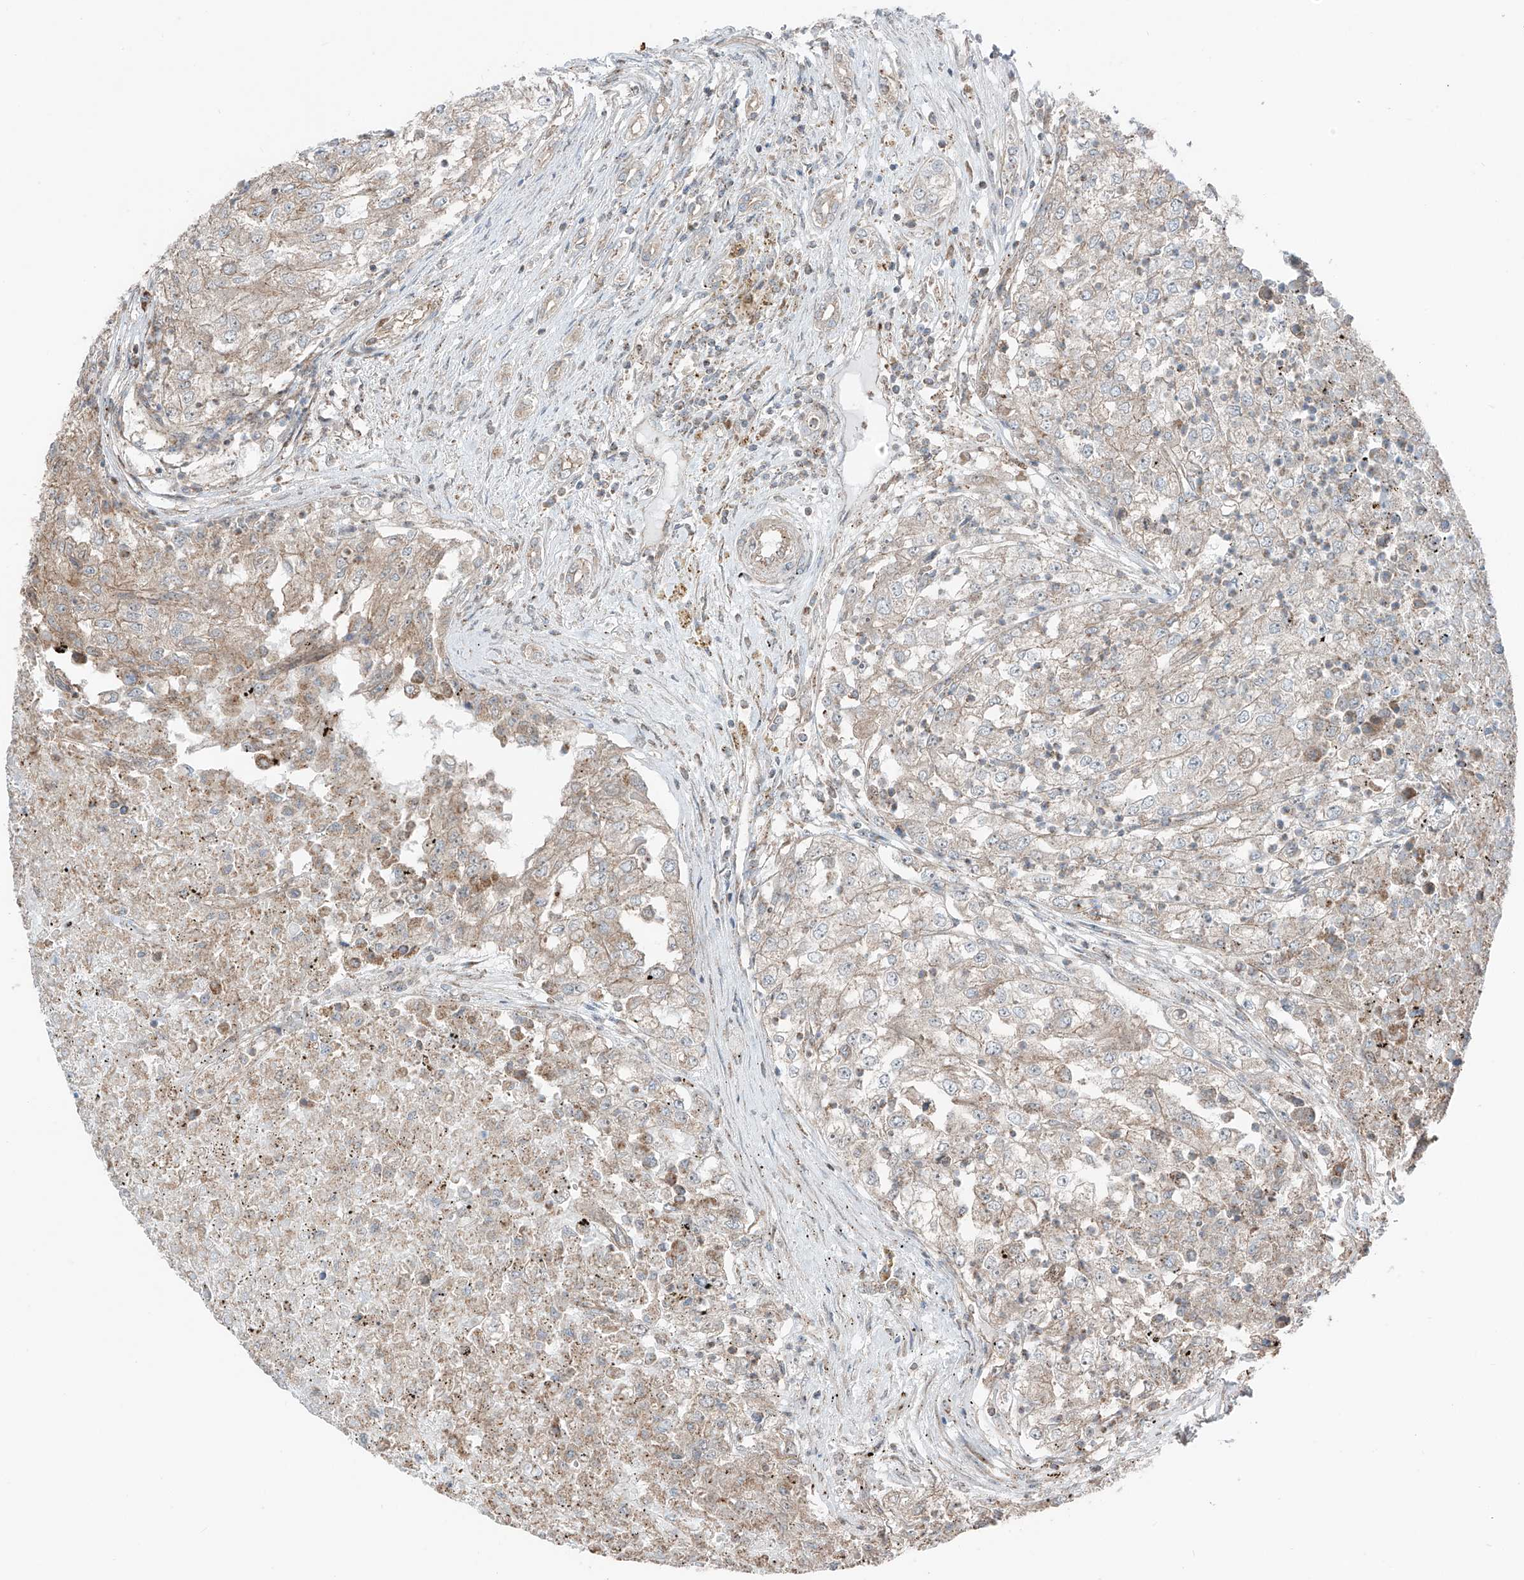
{"staining": {"intensity": "weak", "quantity": "<25%", "location": "cytoplasmic/membranous"}, "tissue": "renal cancer", "cell_type": "Tumor cells", "image_type": "cancer", "snomed": [{"axis": "morphology", "description": "Adenocarcinoma, NOS"}, {"axis": "topography", "description": "Kidney"}], "caption": "Immunohistochemistry of renal cancer (adenocarcinoma) reveals no positivity in tumor cells.", "gene": "CEP162", "patient": {"sex": "female", "age": 54}}